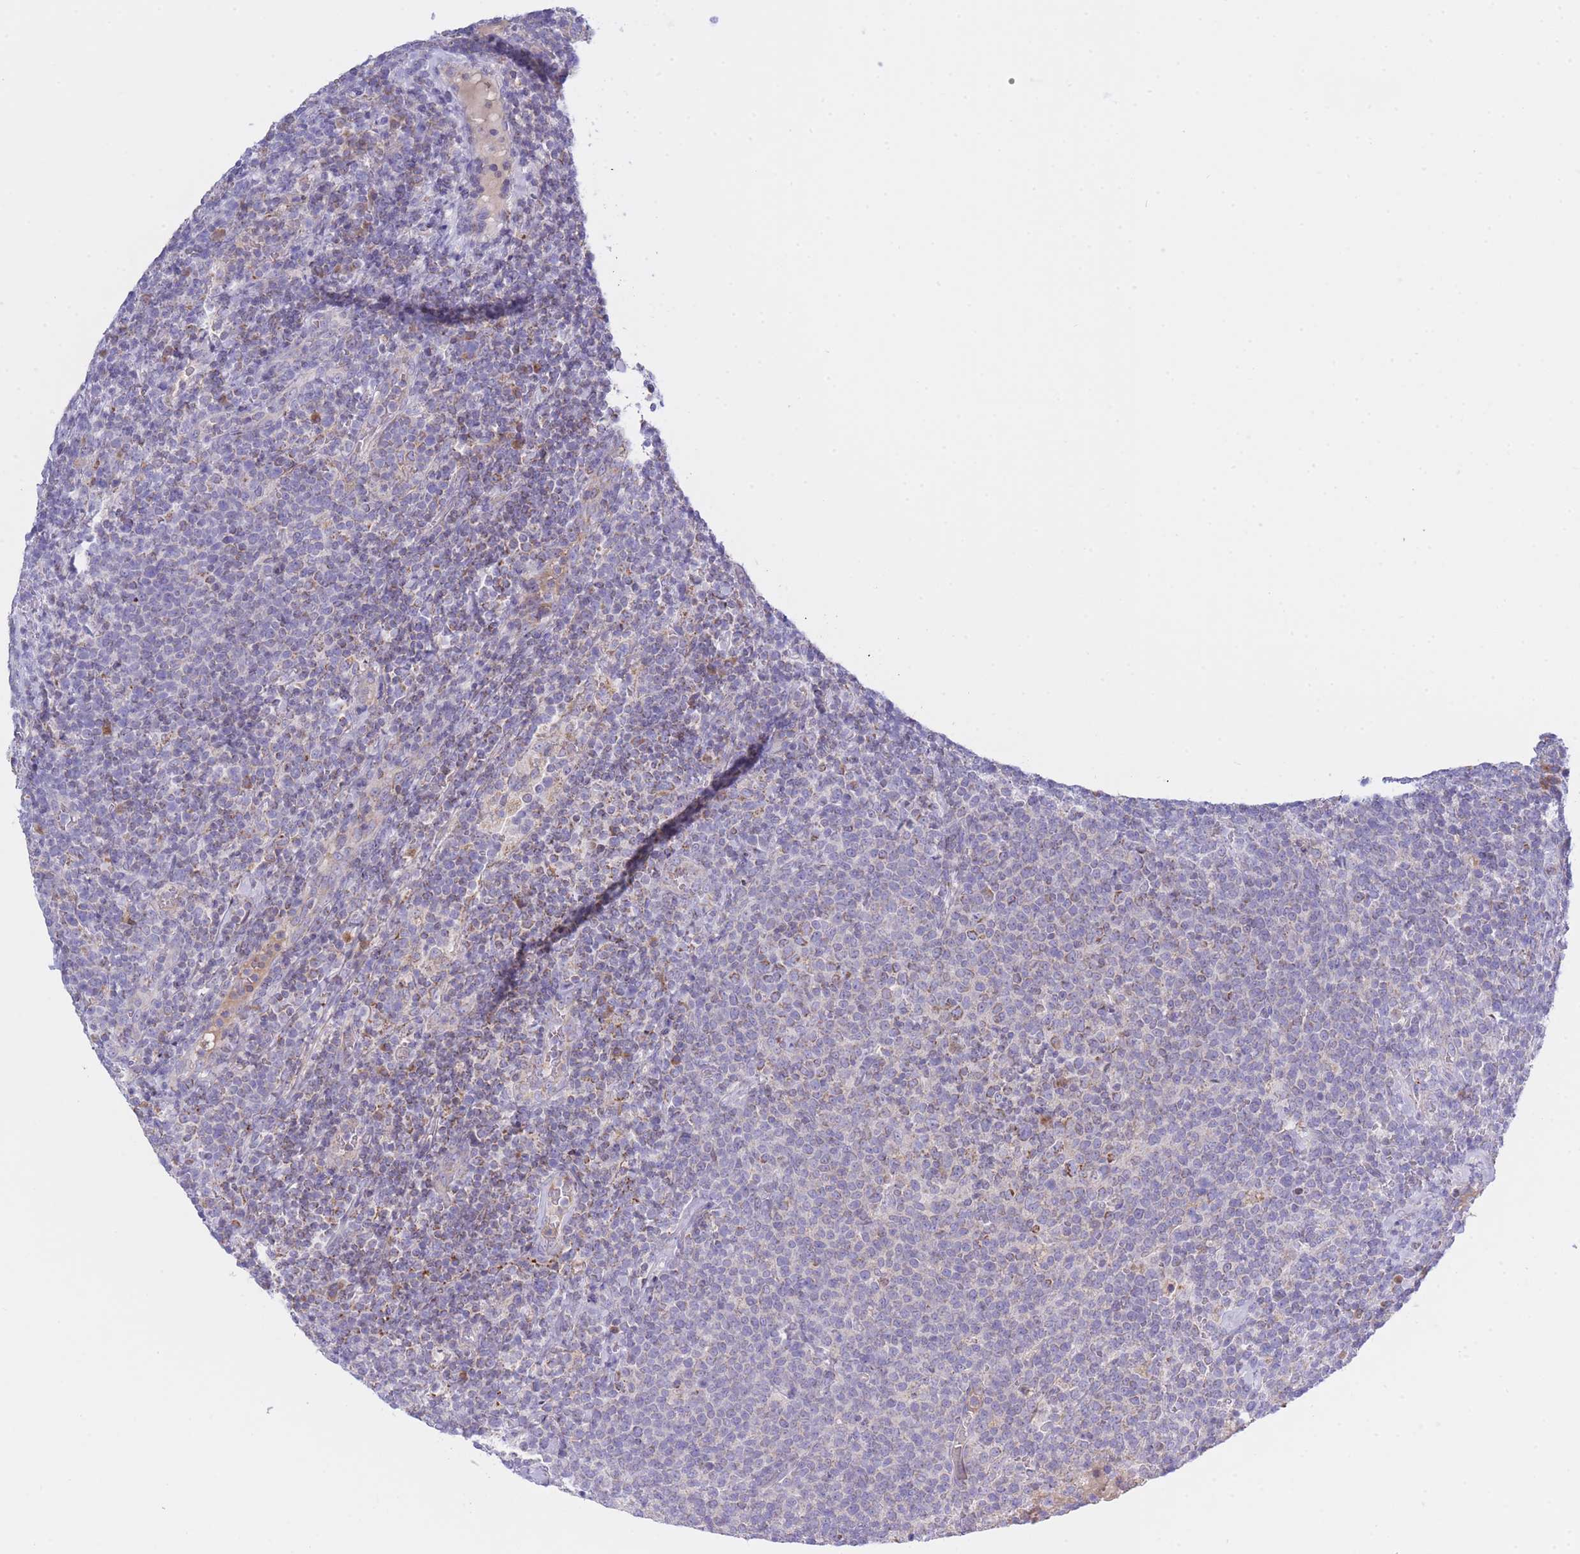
{"staining": {"intensity": "negative", "quantity": "none", "location": "none"}, "tissue": "lymphoma", "cell_type": "Tumor cells", "image_type": "cancer", "snomed": [{"axis": "morphology", "description": "Malignant lymphoma, non-Hodgkin's type, High grade"}, {"axis": "topography", "description": "Lymph node"}], "caption": "A photomicrograph of high-grade malignant lymphoma, non-Hodgkin's type stained for a protein displays no brown staining in tumor cells. Brightfield microscopy of immunohistochemistry (IHC) stained with DAB (3,3'-diaminobenzidine) (brown) and hematoxylin (blue), captured at high magnification.", "gene": "NANP", "patient": {"sex": "male", "age": 61}}